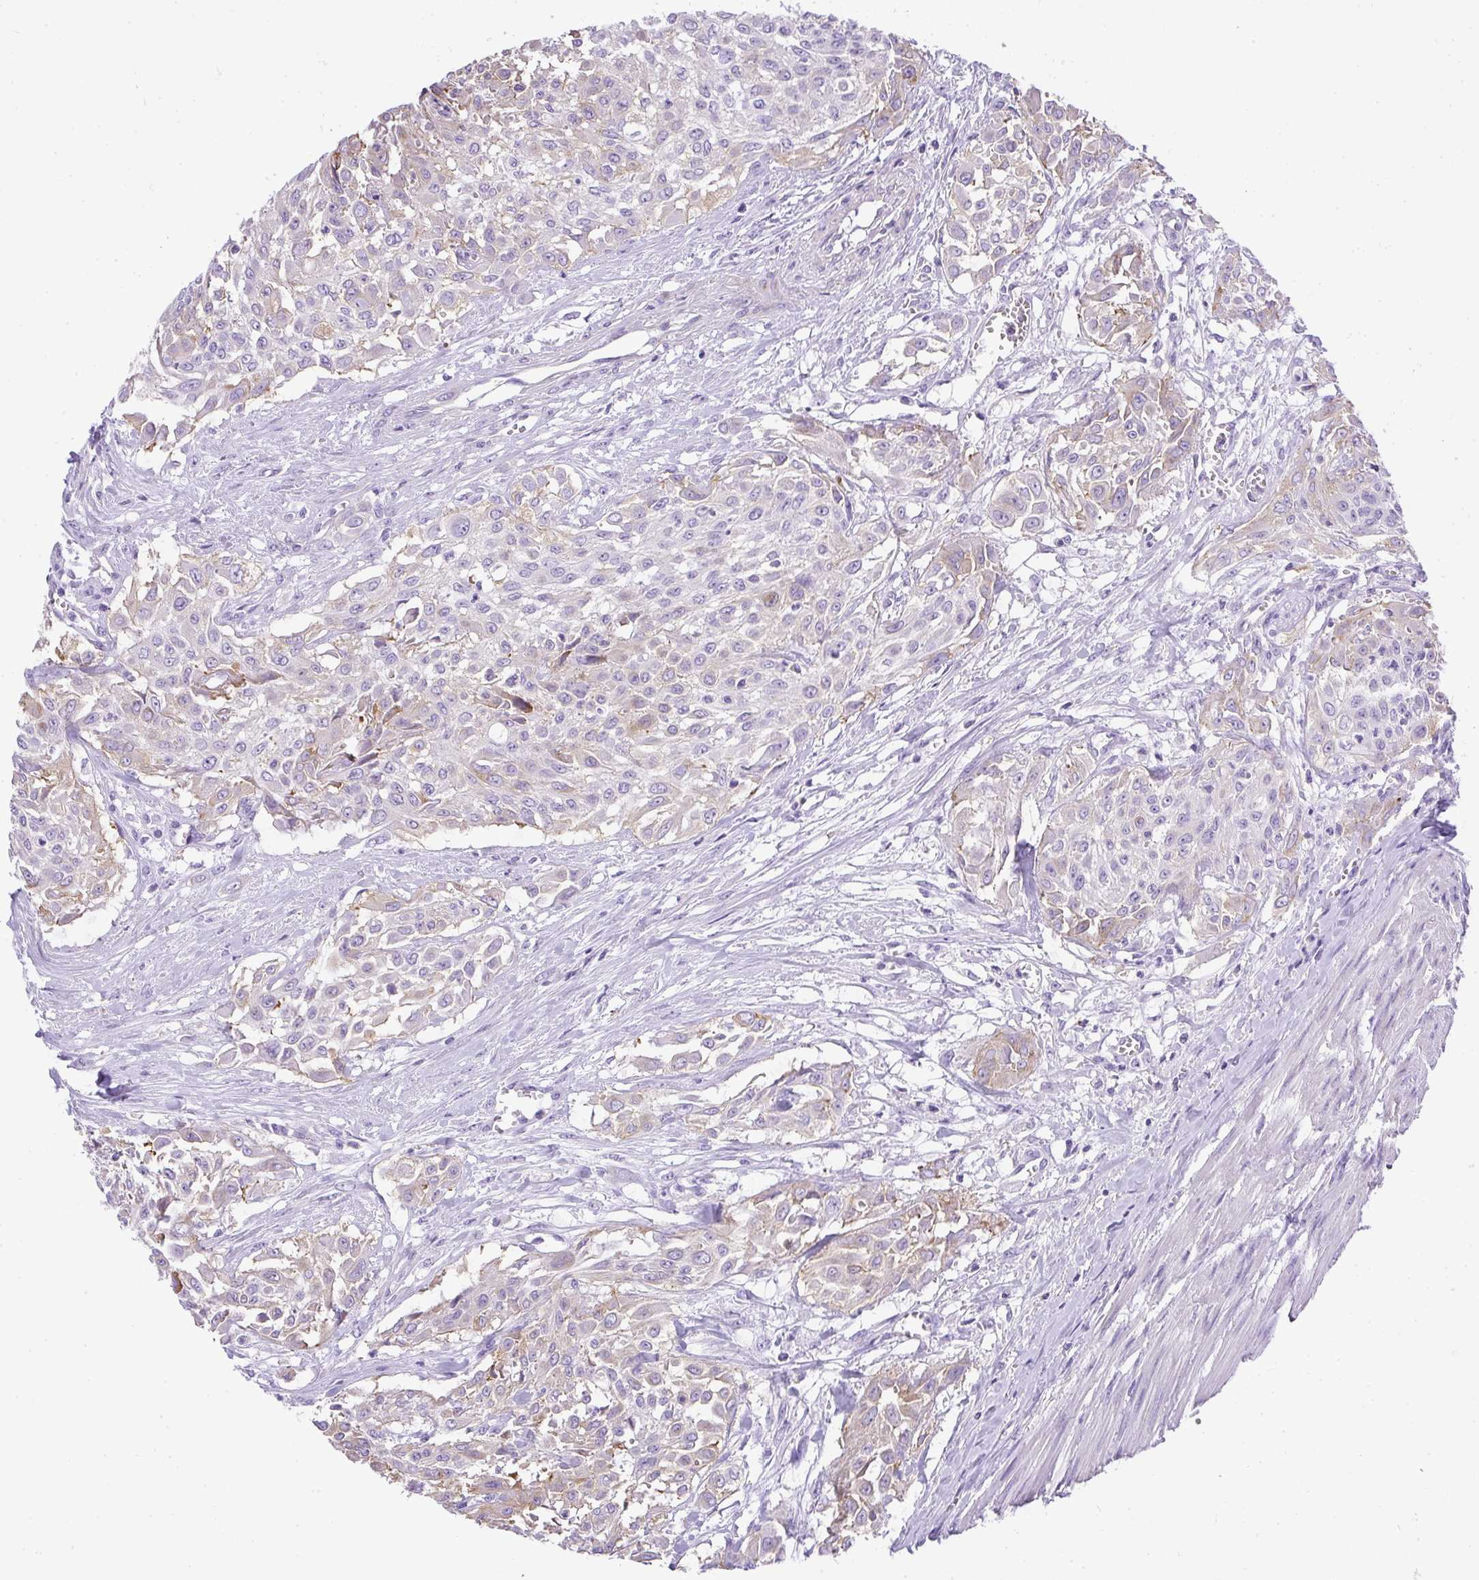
{"staining": {"intensity": "weak", "quantity": "<25%", "location": "cytoplasmic/membranous"}, "tissue": "urothelial cancer", "cell_type": "Tumor cells", "image_type": "cancer", "snomed": [{"axis": "morphology", "description": "Urothelial carcinoma, High grade"}, {"axis": "topography", "description": "Urinary bladder"}], "caption": "Immunohistochemistry photomicrograph of urothelial carcinoma (high-grade) stained for a protein (brown), which exhibits no expression in tumor cells. (Immunohistochemistry, brightfield microscopy, high magnification).", "gene": "PLPPR3", "patient": {"sex": "male", "age": 57}}